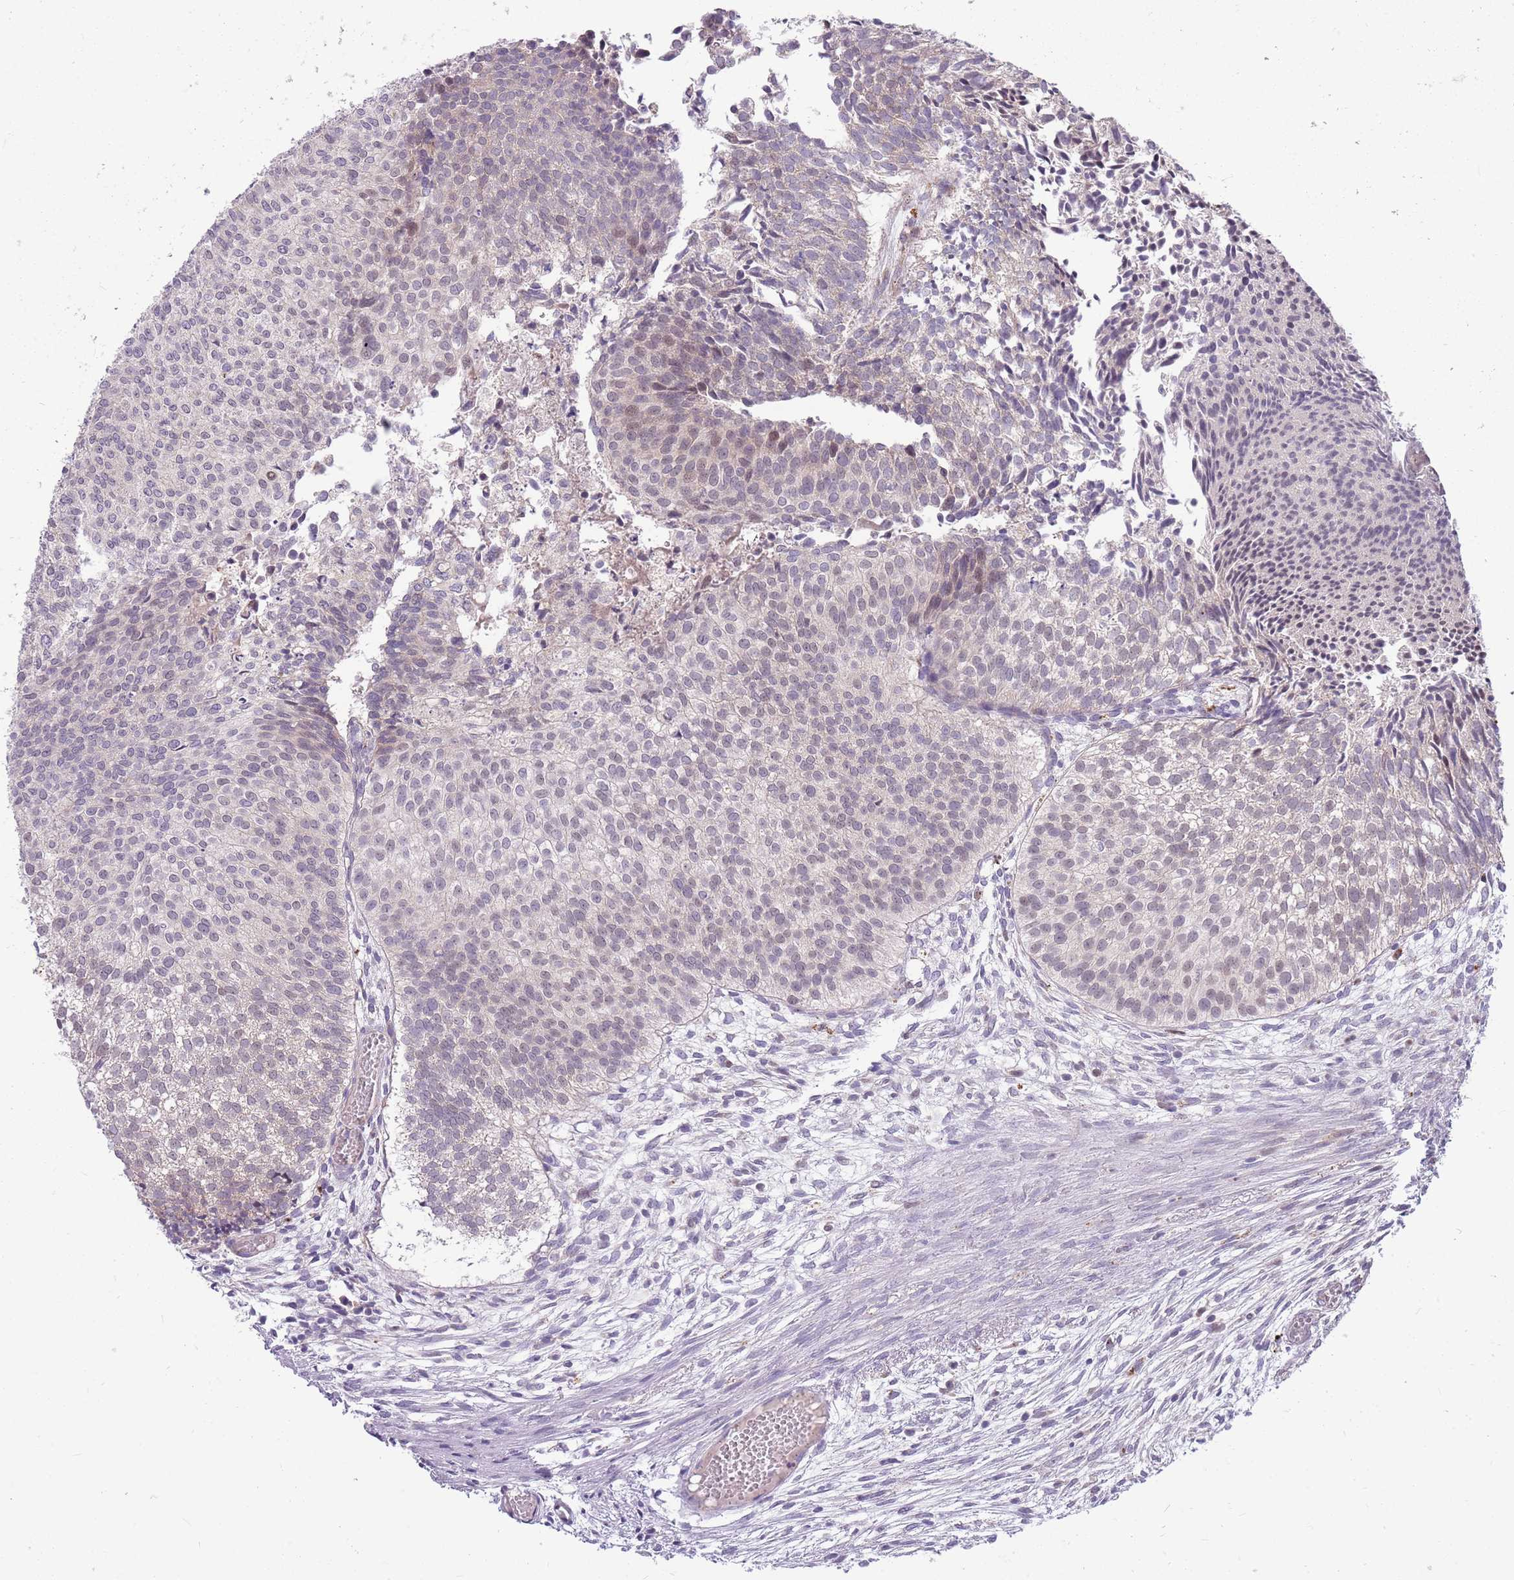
{"staining": {"intensity": "weak", "quantity": "25%-75%", "location": "nuclear"}, "tissue": "urothelial cancer", "cell_type": "Tumor cells", "image_type": "cancer", "snomed": [{"axis": "morphology", "description": "Urothelial carcinoma, Low grade"}, {"axis": "topography", "description": "Urinary bladder"}], "caption": "IHC of low-grade urothelial carcinoma demonstrates low levels of weak nuclear staining in approximately 25%-75% of tumor cells. (DAB (3,3'-diaminobenzidine) IHC with brightfield microscopy, high magnification).", "gene": "PPP1R27", "patient": {"sex": "male", "age": 84}}